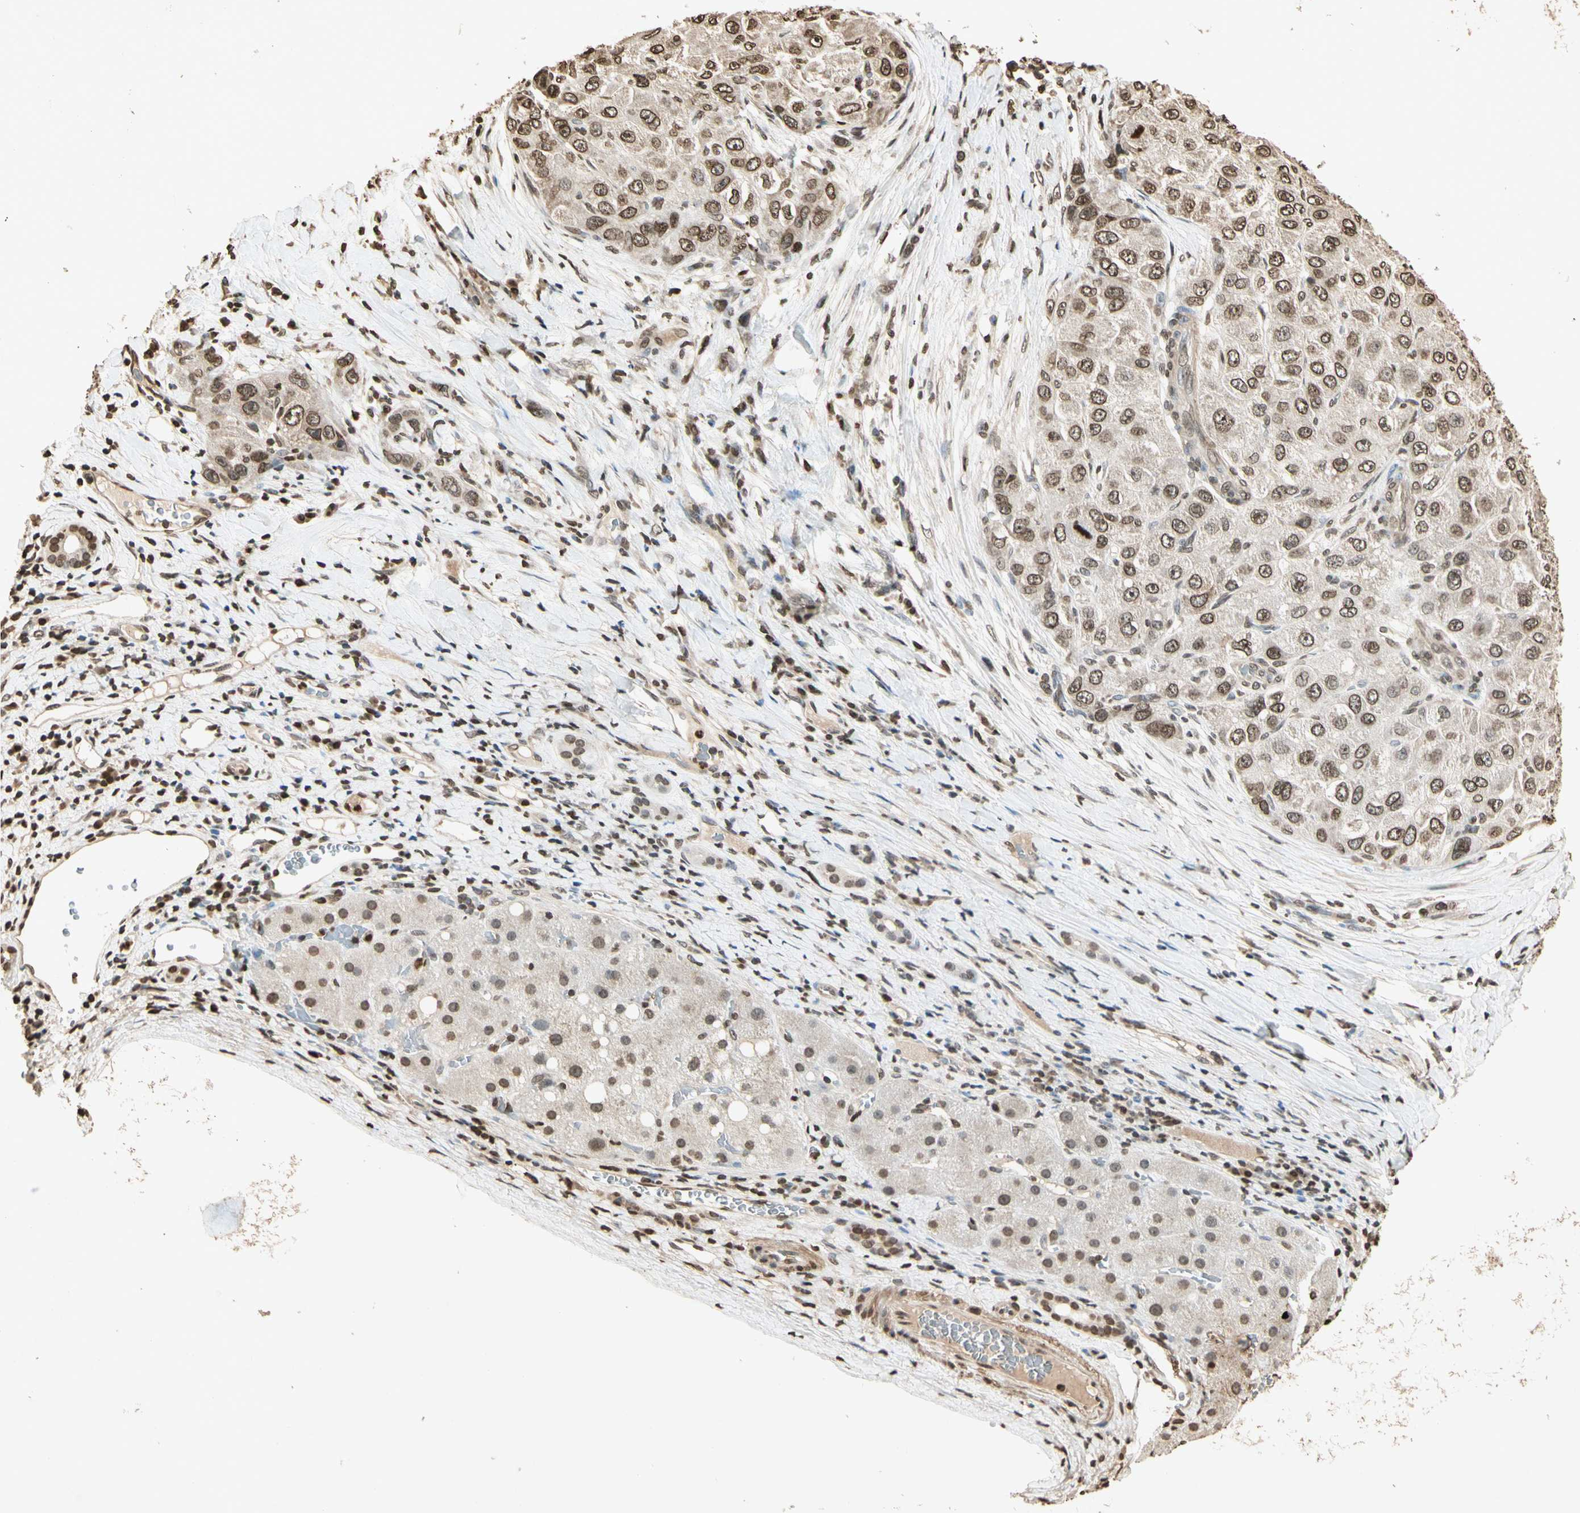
{"staining": {"intensity": "moderate", "quantity": "25%-75%", "location": "cytoplasmic/membranous,nuclear"}, "tissue": "liver cancer", "cell_type": "Tumor cells", "image_type": "cancer", "snomed": [{"axis": "morphology", "description": "Carcinoma, Hepatocellular, NOS"}, {"axis": "topography", "description": "Liver"}], "caption": "Immunohistochemistry (DAB) staining of human hepatocellular carcinoma (liver) exhibits moderate cytoplasmic/membranous and nuclear protein expression in approximately 25%-75% of tumor cells. The staining was performed using DAB (3,3'-diaminobenzidine) to visualize the protein expression in brown, while the nuclei were stained in blue with hematoxylin (Magnification: 20x).", "gene": "TOP1", "patient": {"sex": "male", "age": 80}}